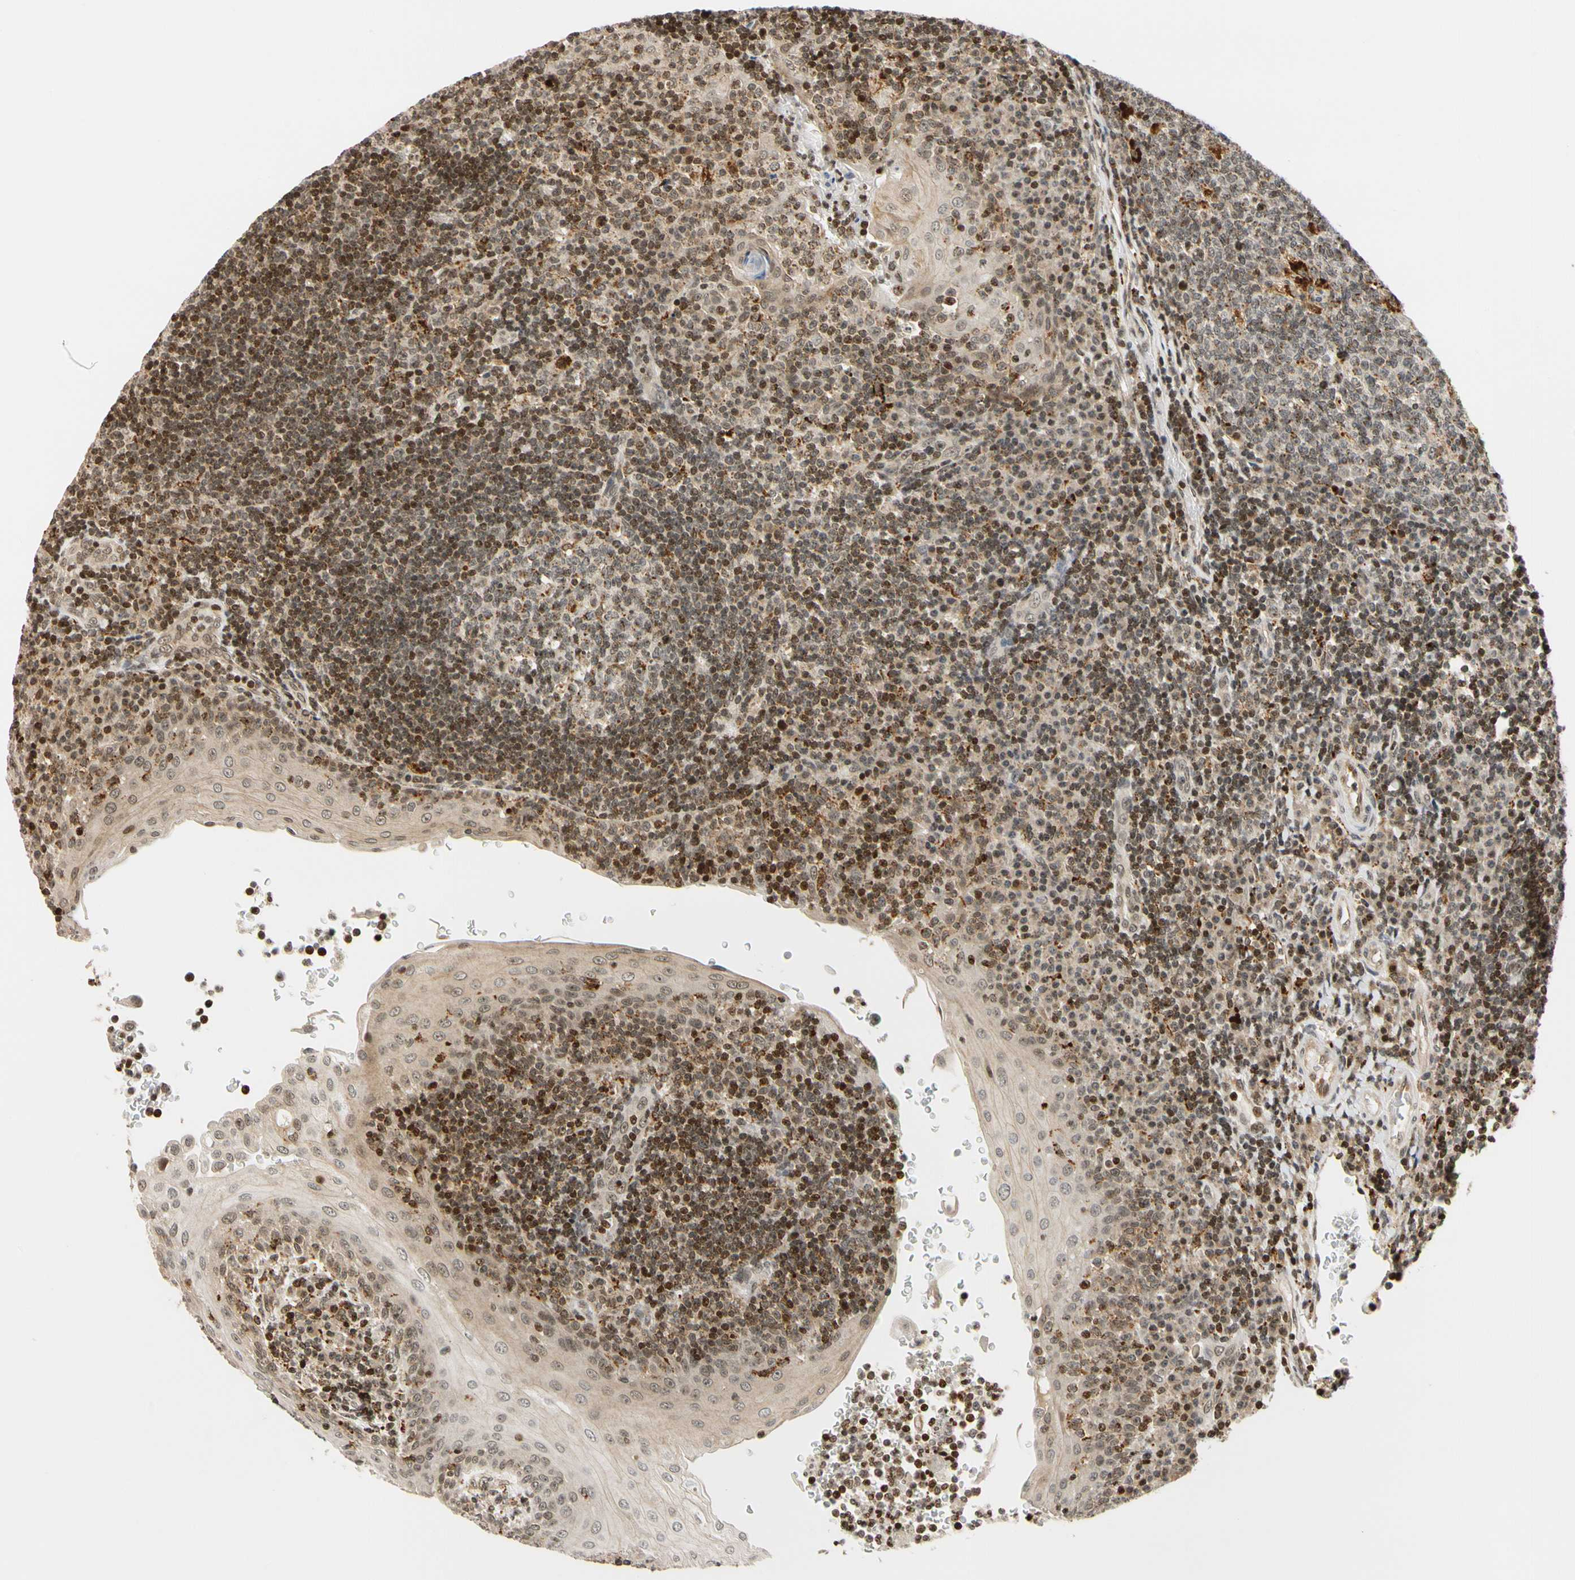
{"staining": {"intensity": "weak", "quantity": "25%-75%", "location": "nuclear"}, "tissue": "tonsil", "cell_type": "Germinal center cells", "image_type": "normal", "snomed": [{"axis": "morphology", "description": "Normal tissue, NOS"}, {"axis": "topography", "description": "Tonsil"}], "caption": "A histopathology image showing weak nuclear expression in about 25%-75% of germinal center cells in normal tonsil, as visualized by brown immunohistochemical staining.", "gene": "CDK7", "patient": {"sex": "female", "age": 40}}